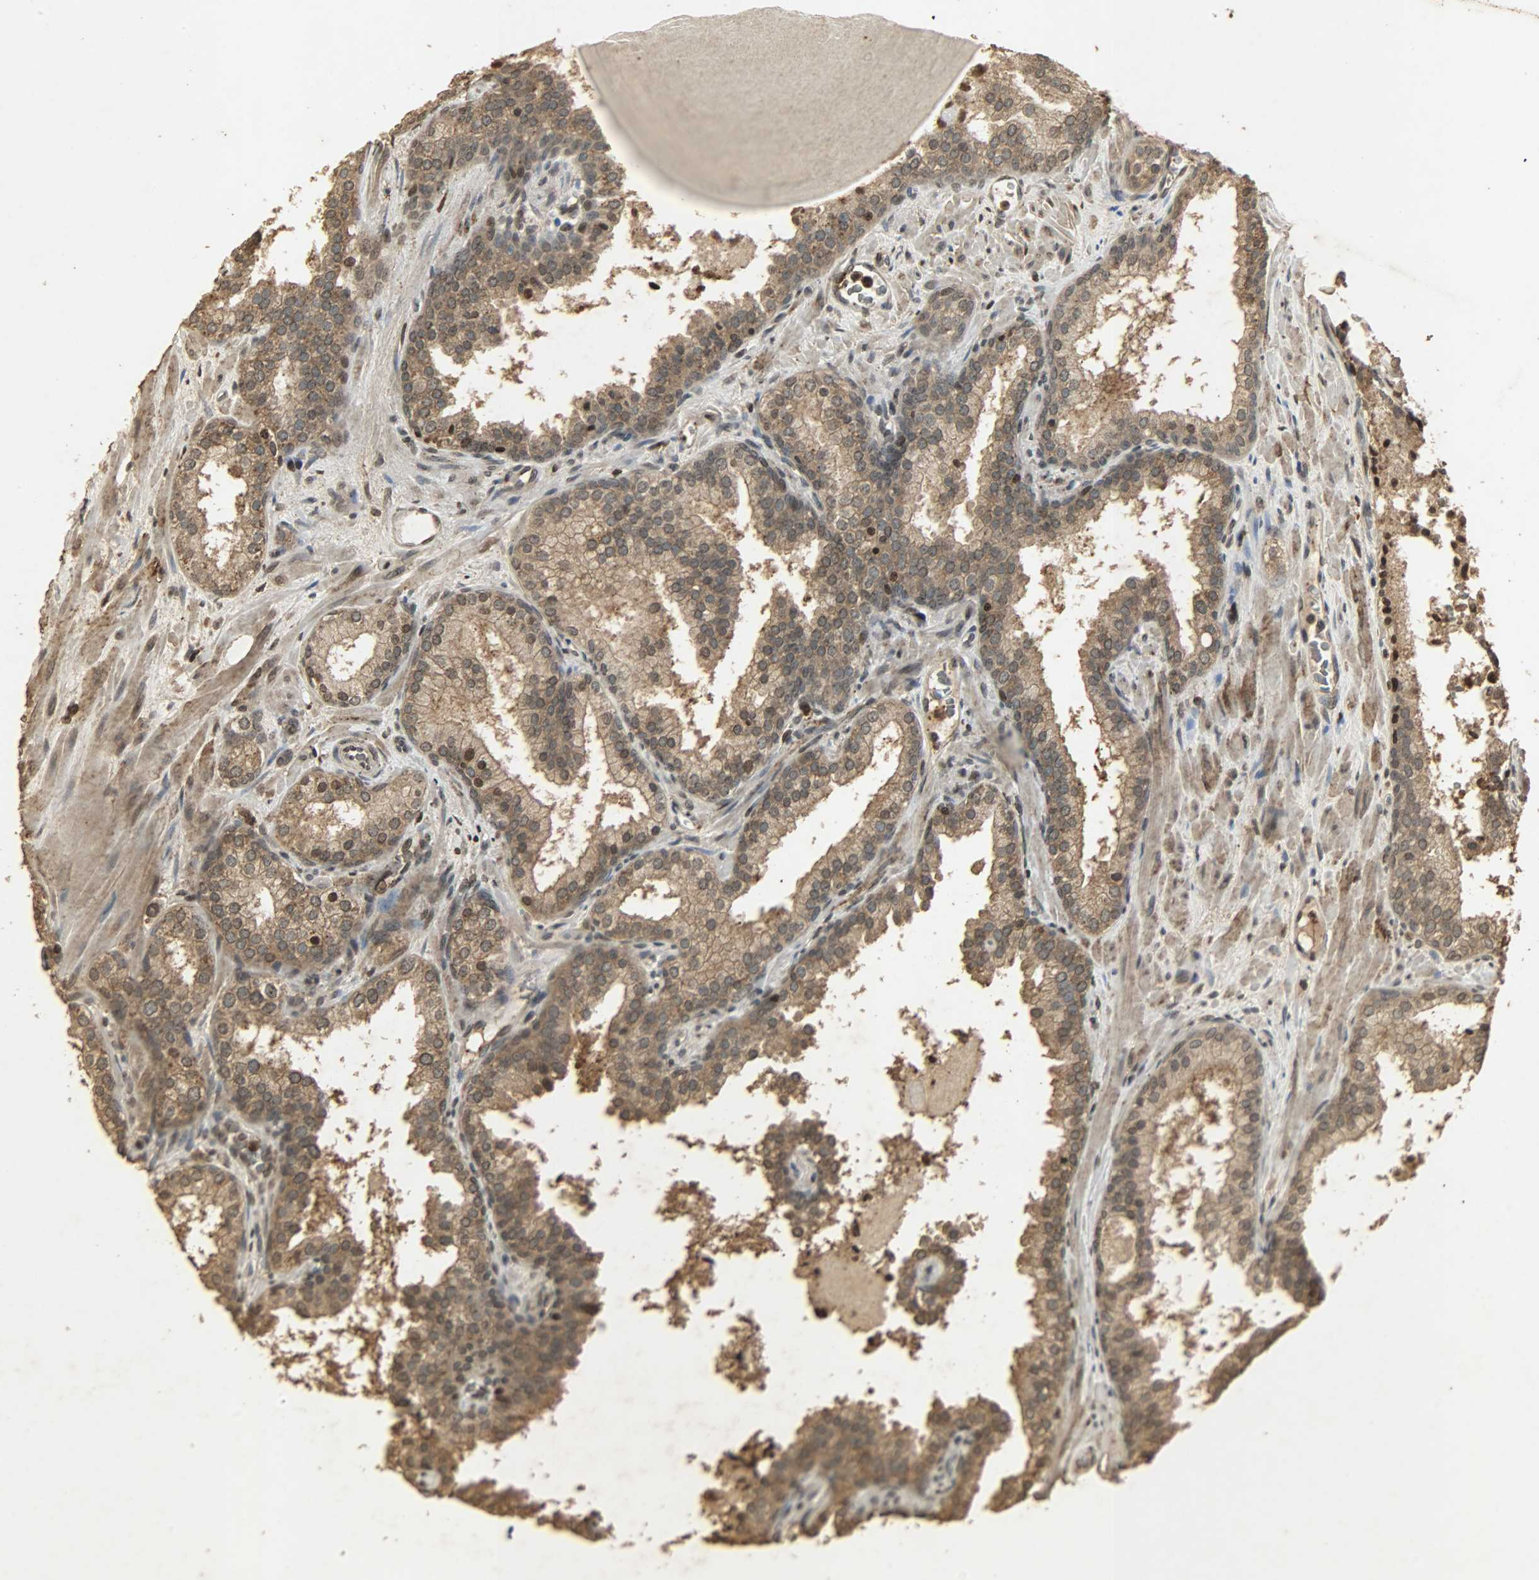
{"staining": {"intensity": "moderate", "quantity": ">75%", "location": "cytoplasmic/membranous,nuclear"}, "tissue": "prostate cancer", "cell_type": "Tumor cells", "image_type": "cancer", "snomed": [{"axis": "morphology", "description": "Adenocarcinoma, Low grade"}, {"axis": "topography", "description": "Prostate"}], "caption": "Approximately >75% of tumor cells in adenocarcinoma (low-grade) (prostate) demonstrate moderate cytoplasmic/membranous and nuclear protein expression as visualized by brown immunohistochemical staining.", "gene": "PPP3R1", "patient": {"sex": "male", "age": 63}}